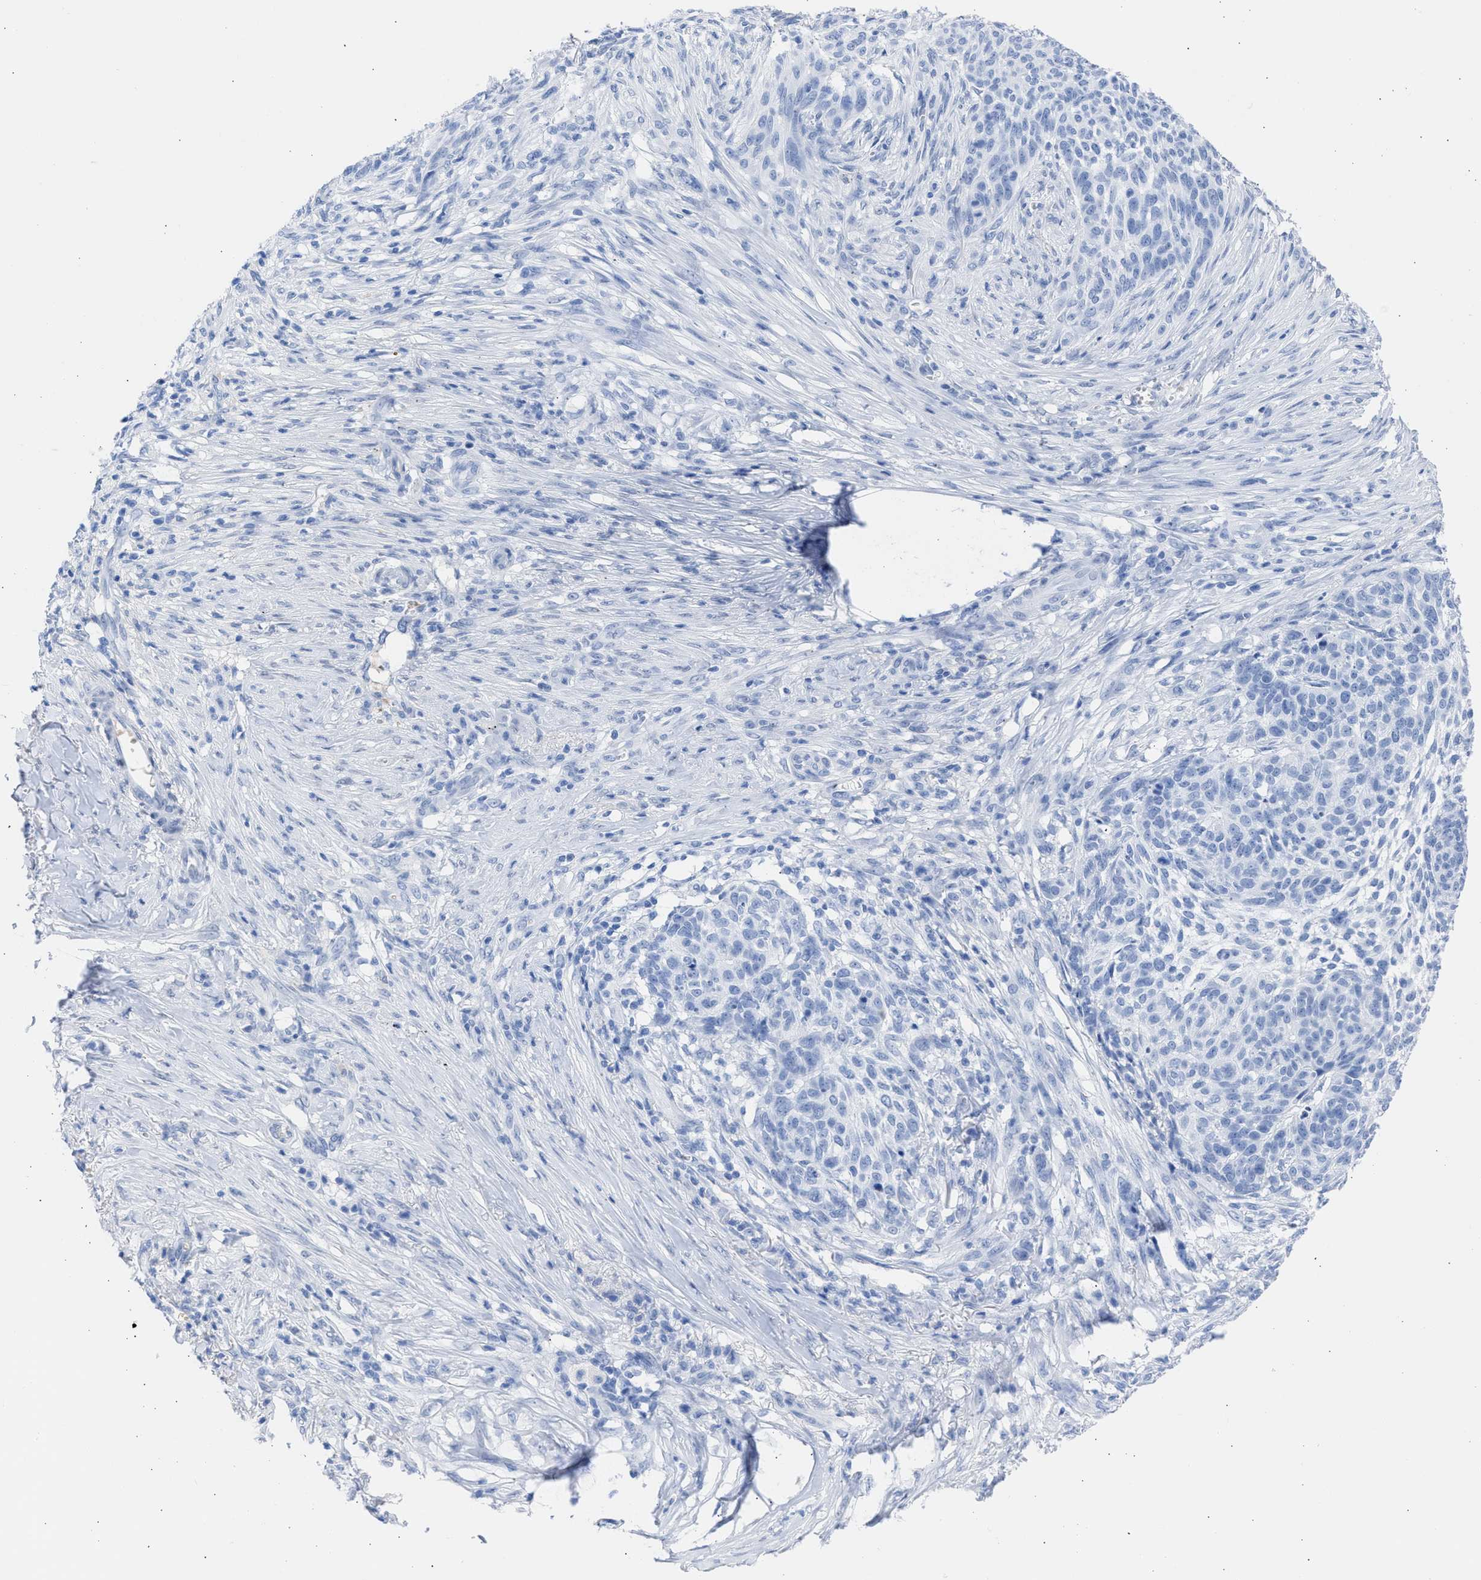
{"staining": {"intensity": "negative", "quantity": "none", "location": "none"}, "tissue": "skin cancer", "cell_type": "Tumor cells", "image_type": "cancer", "snomed": [{"axis": "morphology", "description": "Basal cell carcinoma"}, {"axis": "topography", "description": "Skin"}], "caption": "High power microscopy photomicrograph of an immunohistochemistry image of skin cancer, revealing no significant expression in tumor cells.", "gene": "RSPH1", "patient": {"sex": "male", "age": 85}}